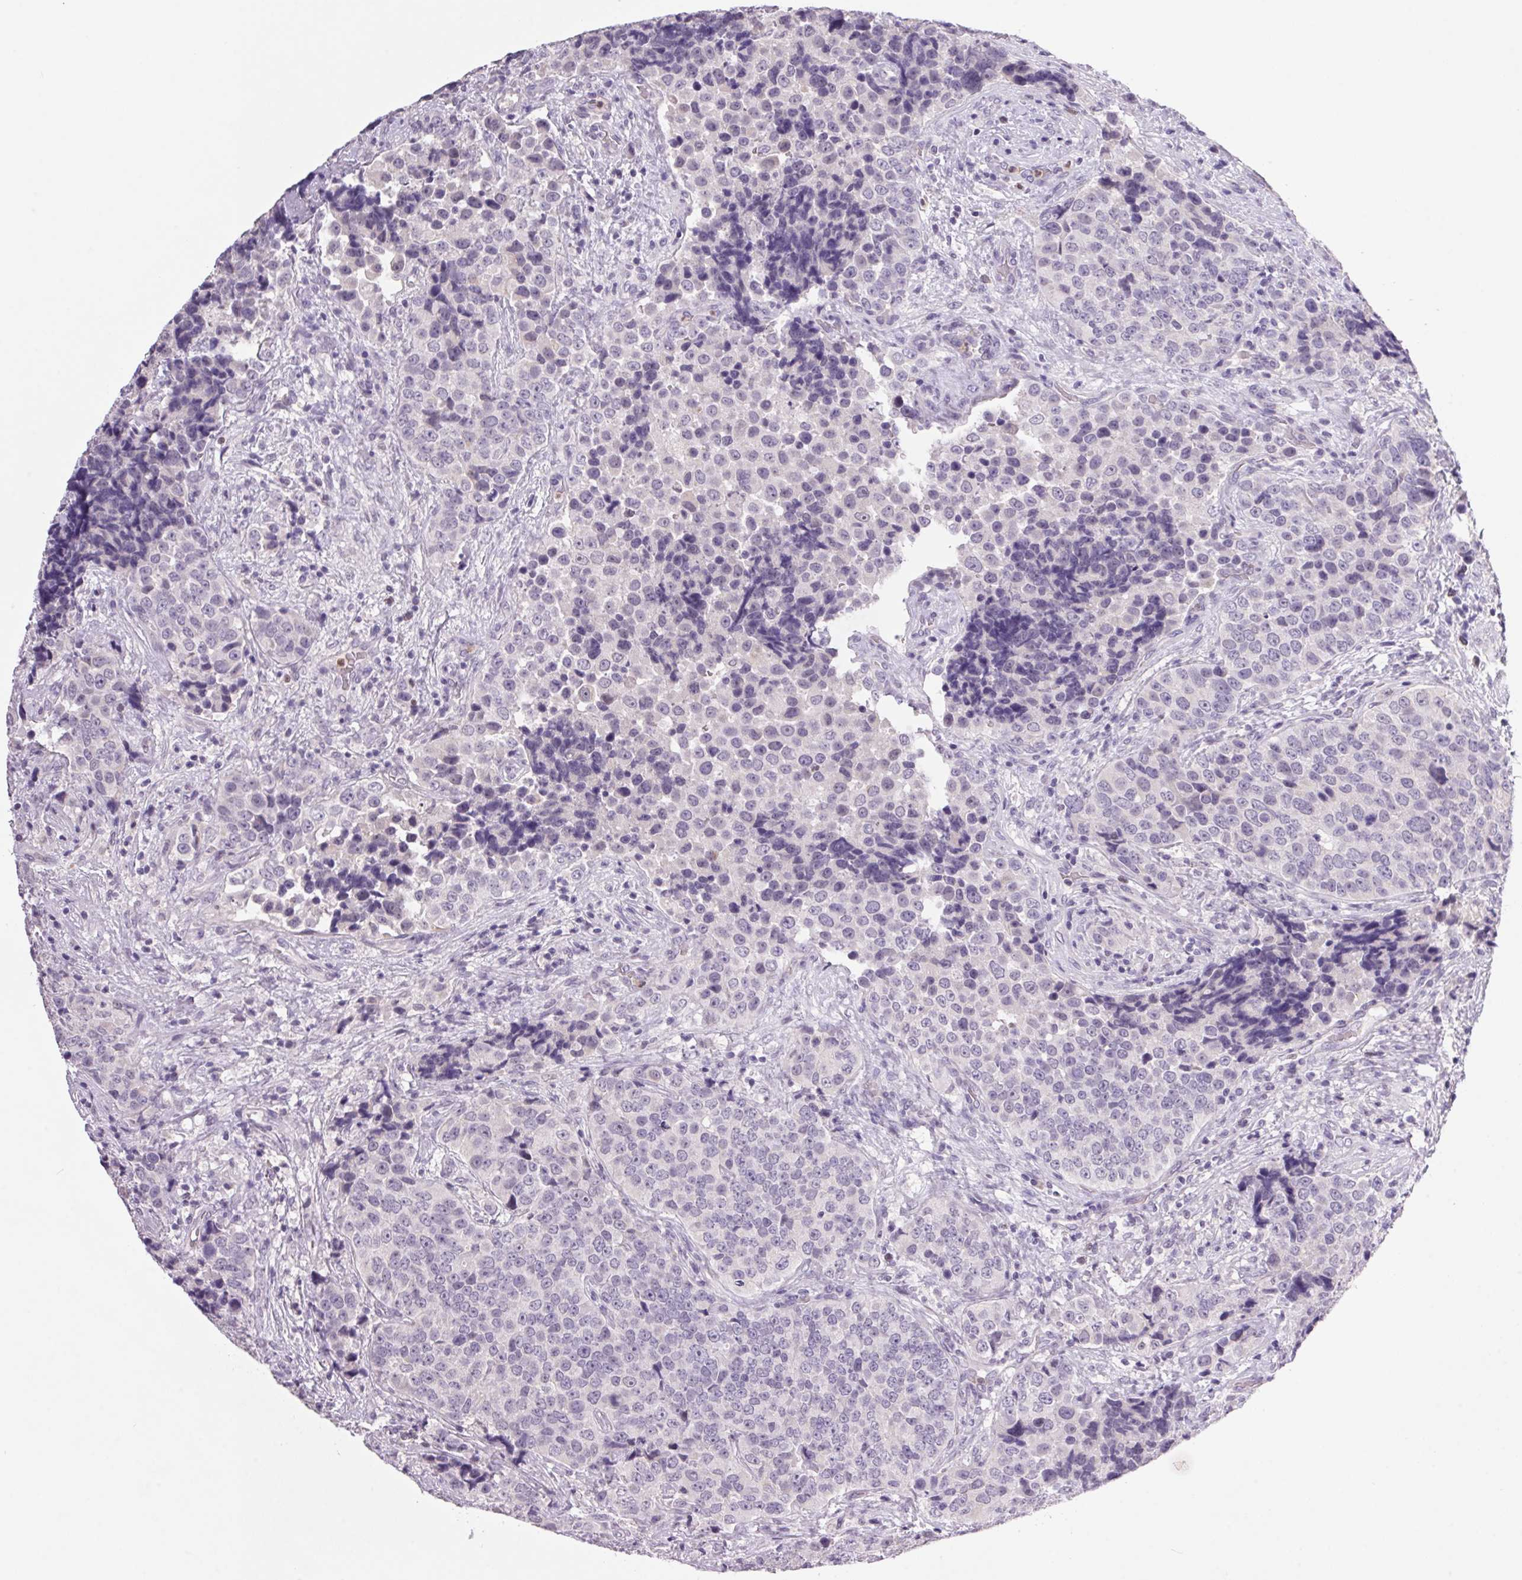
{"staining": {"intensity": "weak", "quantity": "<25%", "location": "cytoplasmic/membranous"}, "tissue": "urothelial cancer", "cell_type": "Tumor cells", "image_type": "cancer", "snomed": [{"axis": "morphology", "description": "Urothelial carcinoma, NOS"}, {"axis": "topography", "description": "Urinary bladder"}], "caption": "A micrograph of human transitional cell carcinoma is negative for staining in tumor cells. (DAB IHC visualized using brightfield microscopy, high magnification).", "gene": "TRDN", "patient": {"sex": "male", "age": 52}}